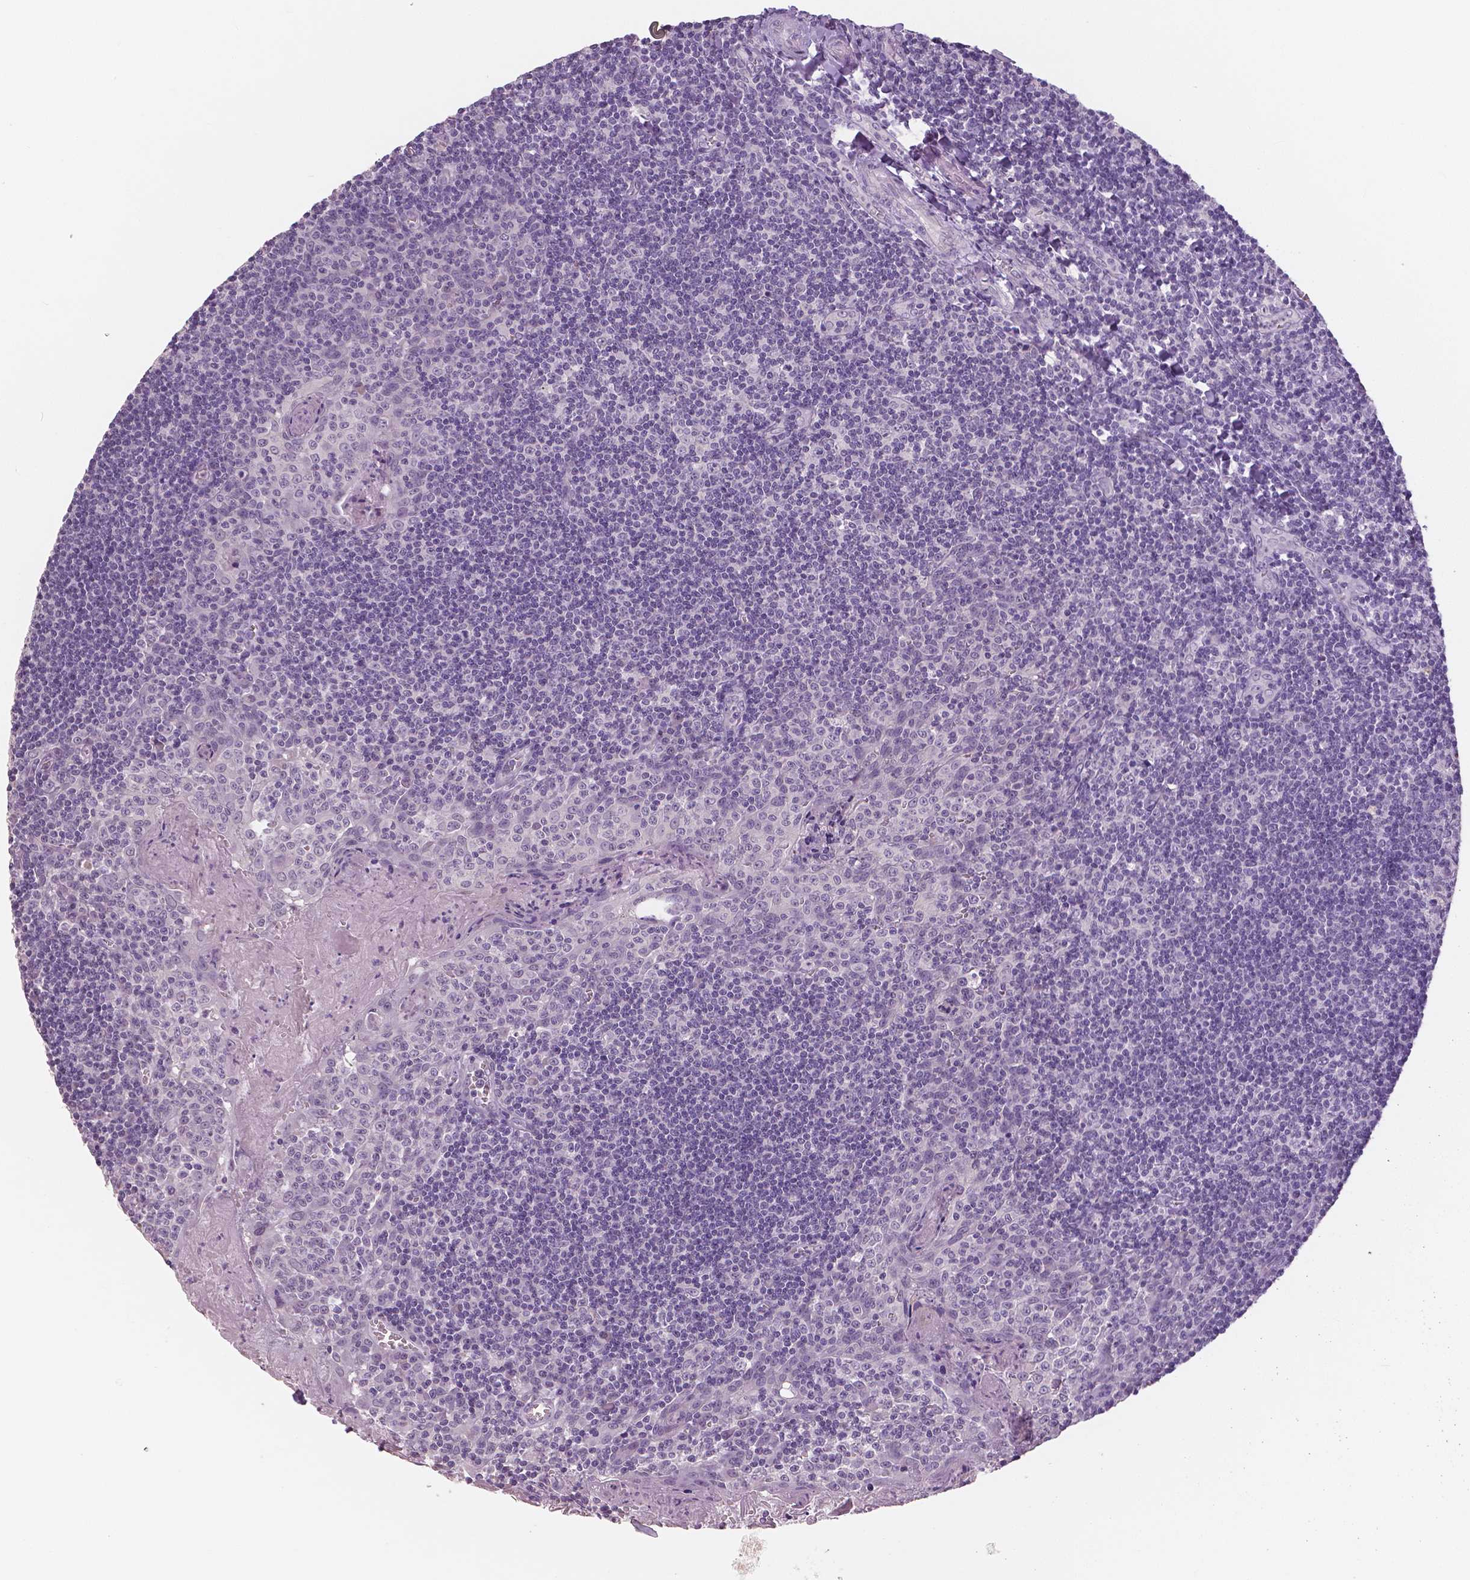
{"staining": {"intensity": "negative", "quantity": "none", "location": "none"}, "tissue": "tonsil", "cell_type": "Germinal center cells", "image_type": "normal", "snomed": [{"axis": "morphology", "description": "Normal tissue, NOS"}, {"axis": "morphology", "description": "Inflammation, NOS"}, {"axis": "topography", "description": "Tonsil"}], "caption": "An IHC photomicrograph of benign tonsil is shown. There is no staining in germinal center cells of tonsil. (DAB (3,3'-diaminobenzidine) immunohistochemistry (IHC), high magnification).", "gene": "NECAB1", "patient": {"sex": "female", "age": 31}}